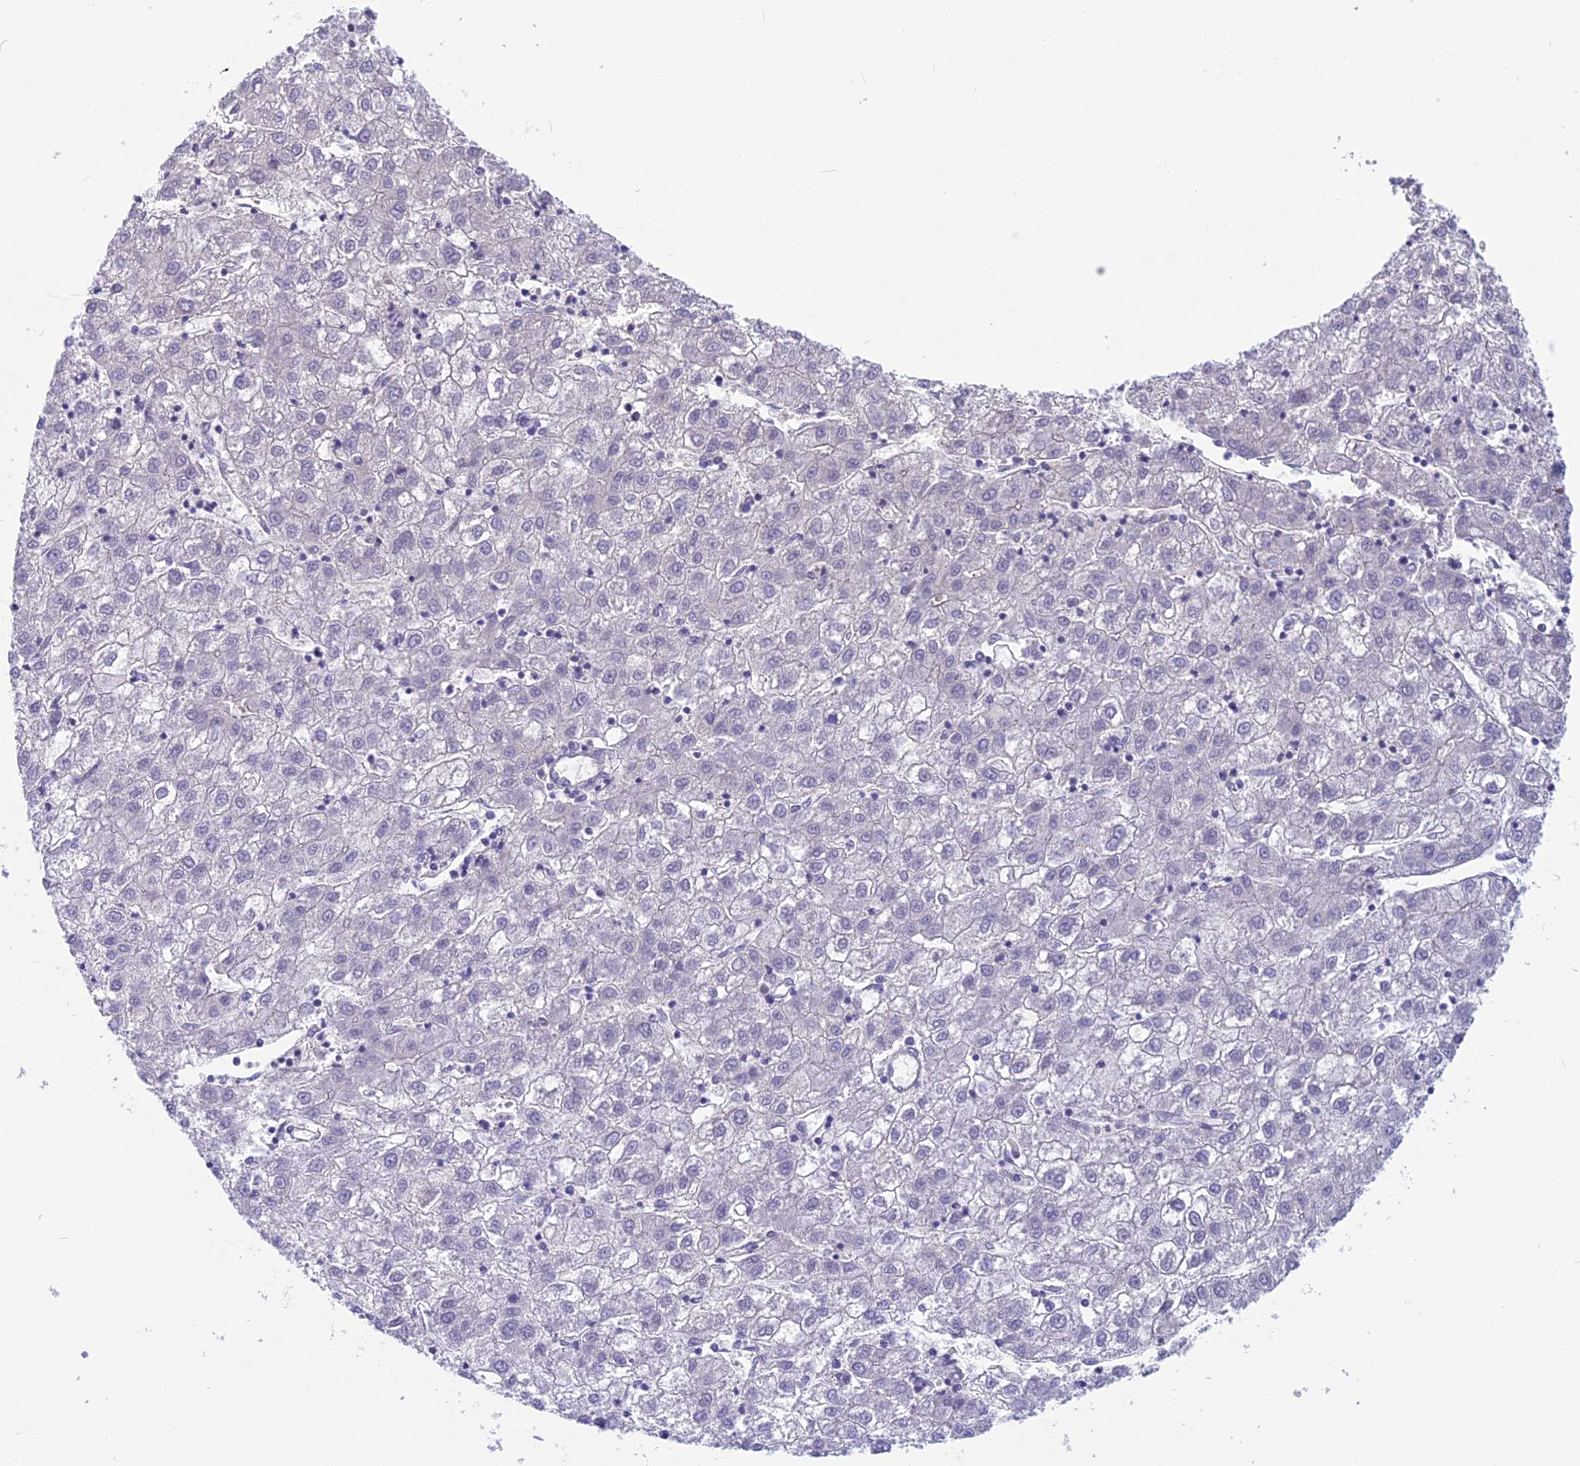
{"staining": {"intensity": "negative", "quantity": "none", "location": "none"}, "tissue": "liver cancer", "cell_type": "Tumor cells", "image_type": "cancer", "snomed": [{"axis": "morphology", "description": "Carcinoma, Hepatocellular, NOS"}, {"axis": "topography", "description": "Liver"}], "caption": "Immunohistochemistry (IHC) photomicrograph of neoplastic tissue: human liver cancer stained with DAB (3,3'-diaminobenzidine) exhibits no significant protein positivity in tumor cells. Brightfield microscopy of immunohistochemistry (IHC) stained with DAB (brown) and hematoxylin (blue), captured at high magnification.", "gene": "SNAP91", "patient": {"sex": "male", "age": 72}}